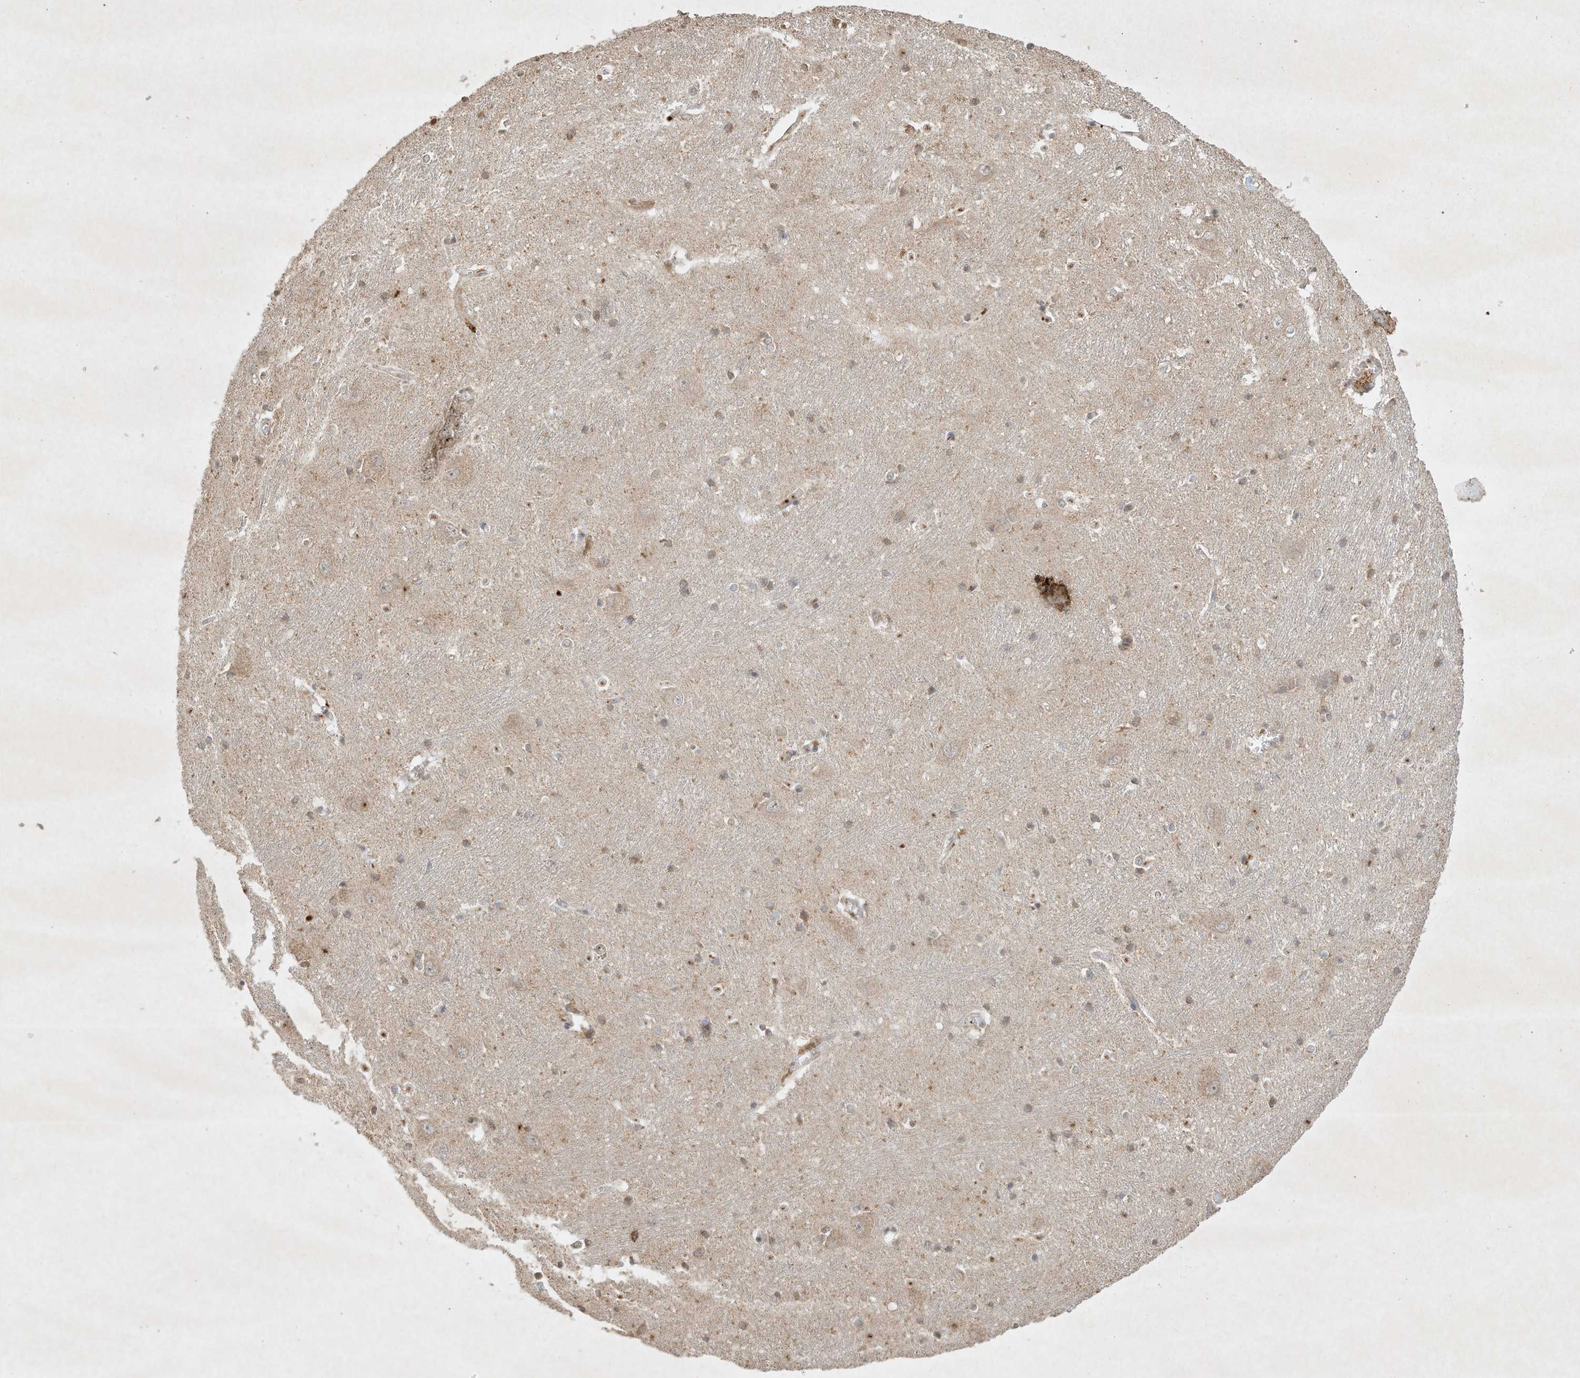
{"staining": {"intensity": "moderate", "quantity": "25%-75%", "location": "cytoplasmic/membranous"}, "tissue": "caudate", "cell_type": "Glial cells", "image_type": "normal", "snomed": [{"axis": "morphology", "description": "Normal tissue, NOS"}, {"axis": "topography", "description": "Lateral ventricle wall"}], "caption": "About 25%-75% of glial cells in normal caudate display moderate cytoplasmic/membranous protein positivity as visualized by brown immunohistochemical staining.", "gene": "BTRC", "patient": {"sex": "male", "age": 37}}